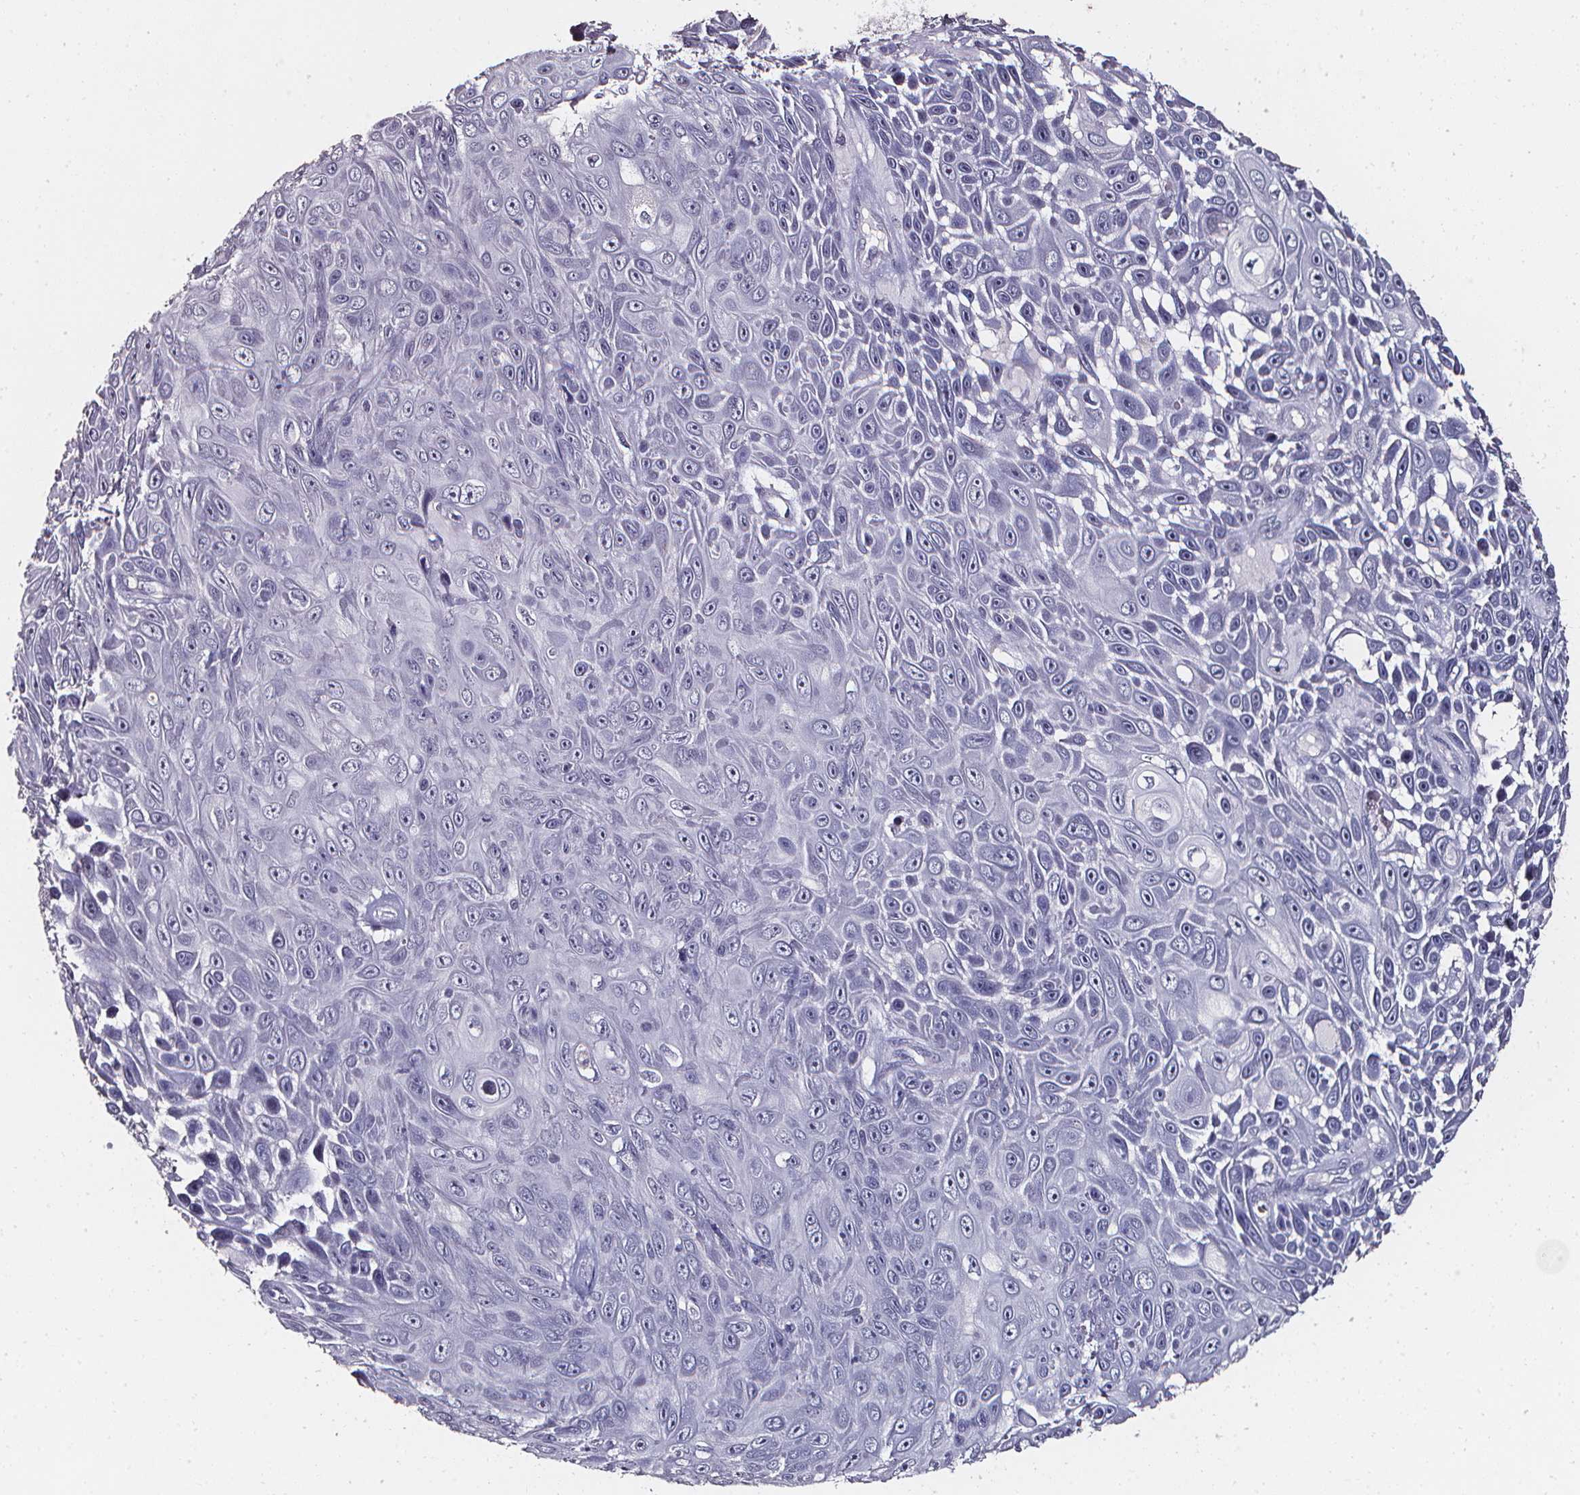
{"staining": {"intensity": "negative", "quantity": "none", "location": "none"}, "tissue": "skin cancer", "cell_type": "Tumor cells", "image_type": "cancer", "snomed": [{"axis": "morphology", "description": "Squamous cell carcinoma, NOS"}, {"axis": "topography", "description": "Skin"}], "caption": "Skin squamous cell carcinoma was stained to show a protein in brown. There is no significant staining in tumor cells. (Immunohistochemistry, brightfield microscopy, high magnification).", "gene": "DEFA5", "patient": {"sex": "male", "age": 82}}